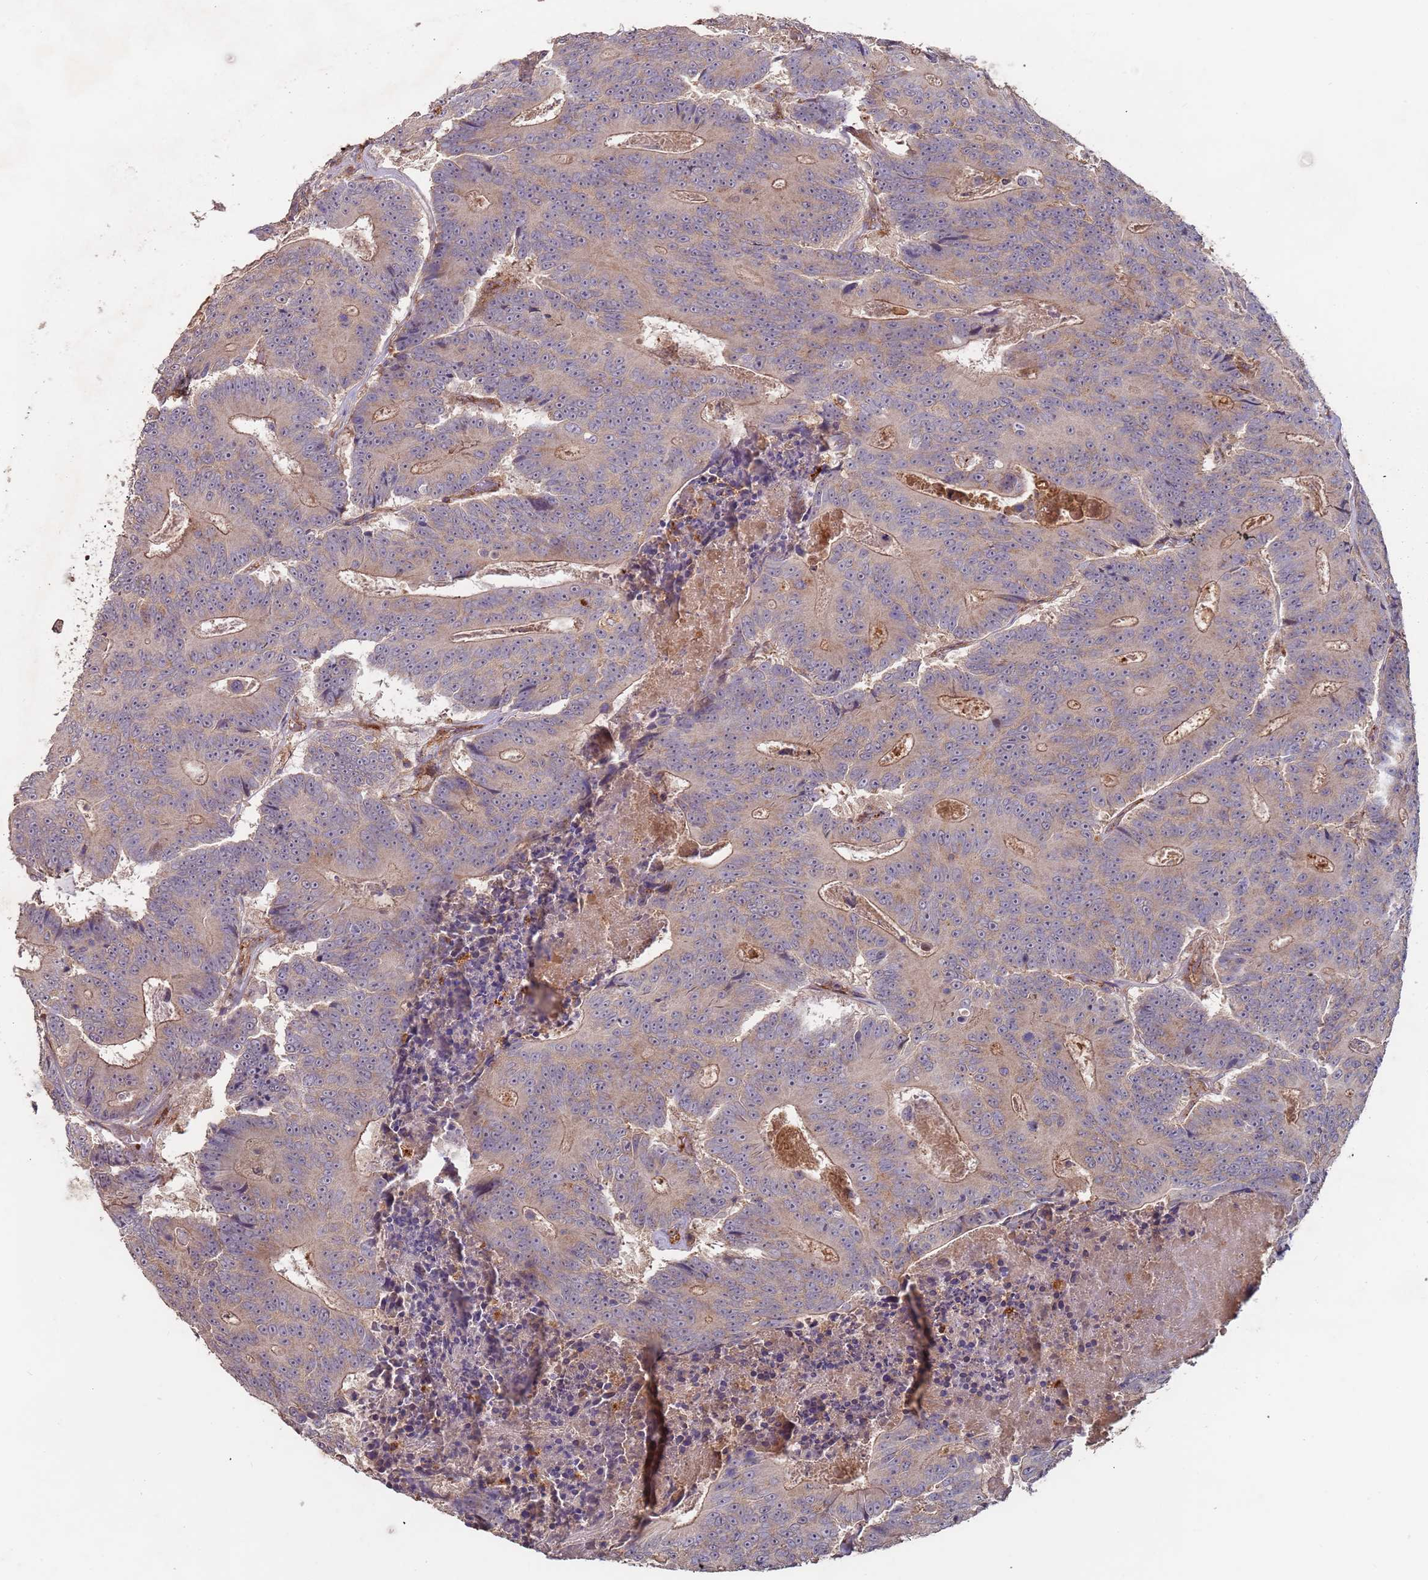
{"staining": {"intensity": "weak", "quantity": "25%-75%", "location": "cytoplasmic/membranous"}, "tissue": "colorectal cancer", "cell_type": "Tumor cells", "image_type": "cancer", "snomed": [{"axis": "morphology", "description": "Adenocarcinoma, NOS"}, {"axis": "topography", "description": "Colon"}], "caption": "Immunohistochemical staining of human colorectal adenocarcinoma shows low levels of weak cytoplasmic/membranous expression in about 25%-75% of tumor cells. Using DAB (brown) and hematoxylin (blue) stains, captured at high magnification using brightfield microscopy.", "gene": "KANSL1L", "patient": {"sex": "male", "age": 83}}